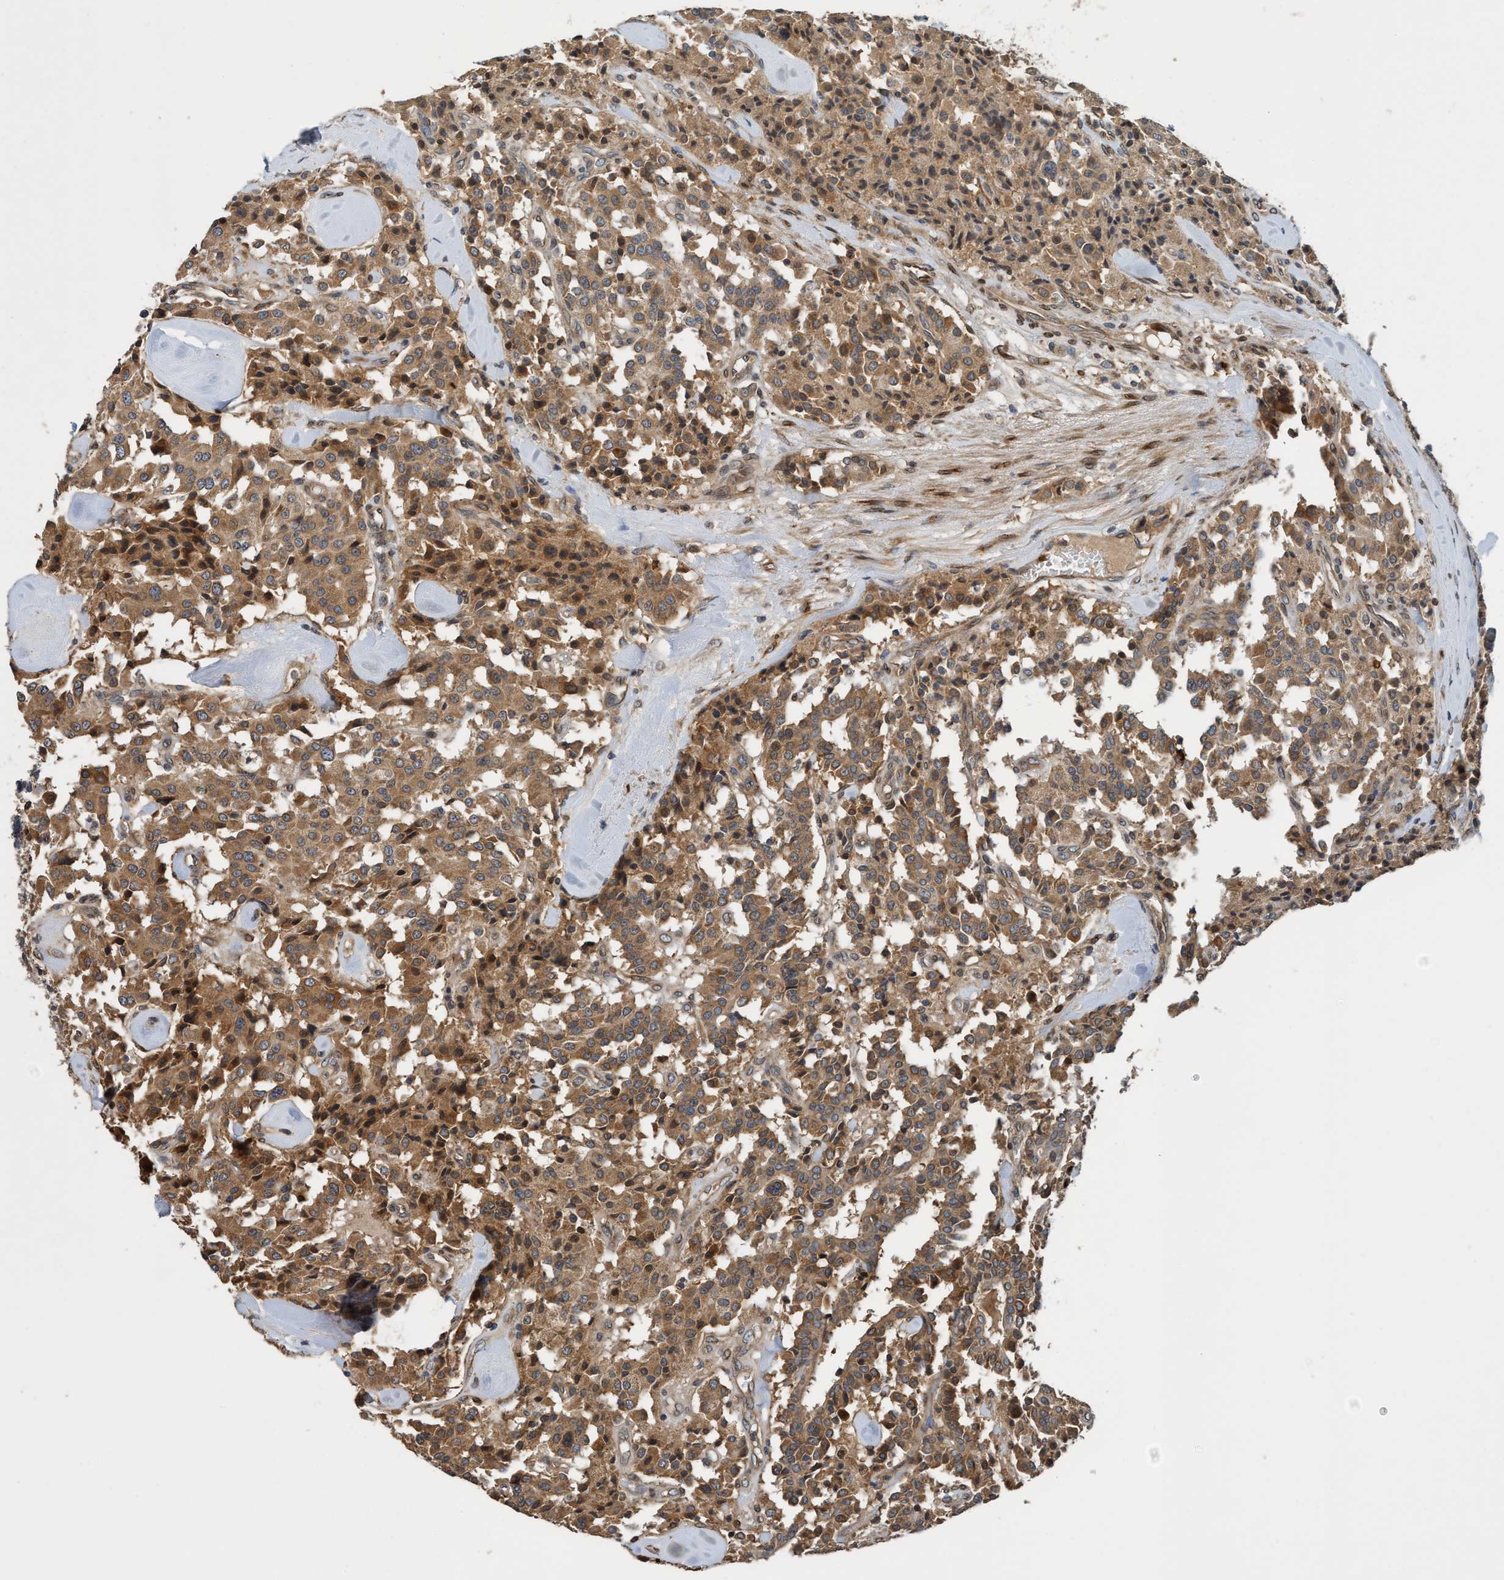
{"staining": {"intensity": "moderate", "quantity": ">75%", "location": "cytoplasmic/membranous"}, "tissue": "carcinoid", "cell_type": "Tumor cells", "image_type": "cancer", "snomed": [{"axis": "morphology", "description": "Carcinoid, malignant, NOS"}, {"axis": "topography", "description": "Lung"}], "caption": "Carcinoid (malignant) stained for a protein demonstrates moderate cytoplasmic/membranous positivity in tumor cells. Immunohistochemistry (ihc) stains the protein in brown and the nuclei are stained blue.", "gene": "MACC1", "patient": {"sex": "male", "age": 30}}